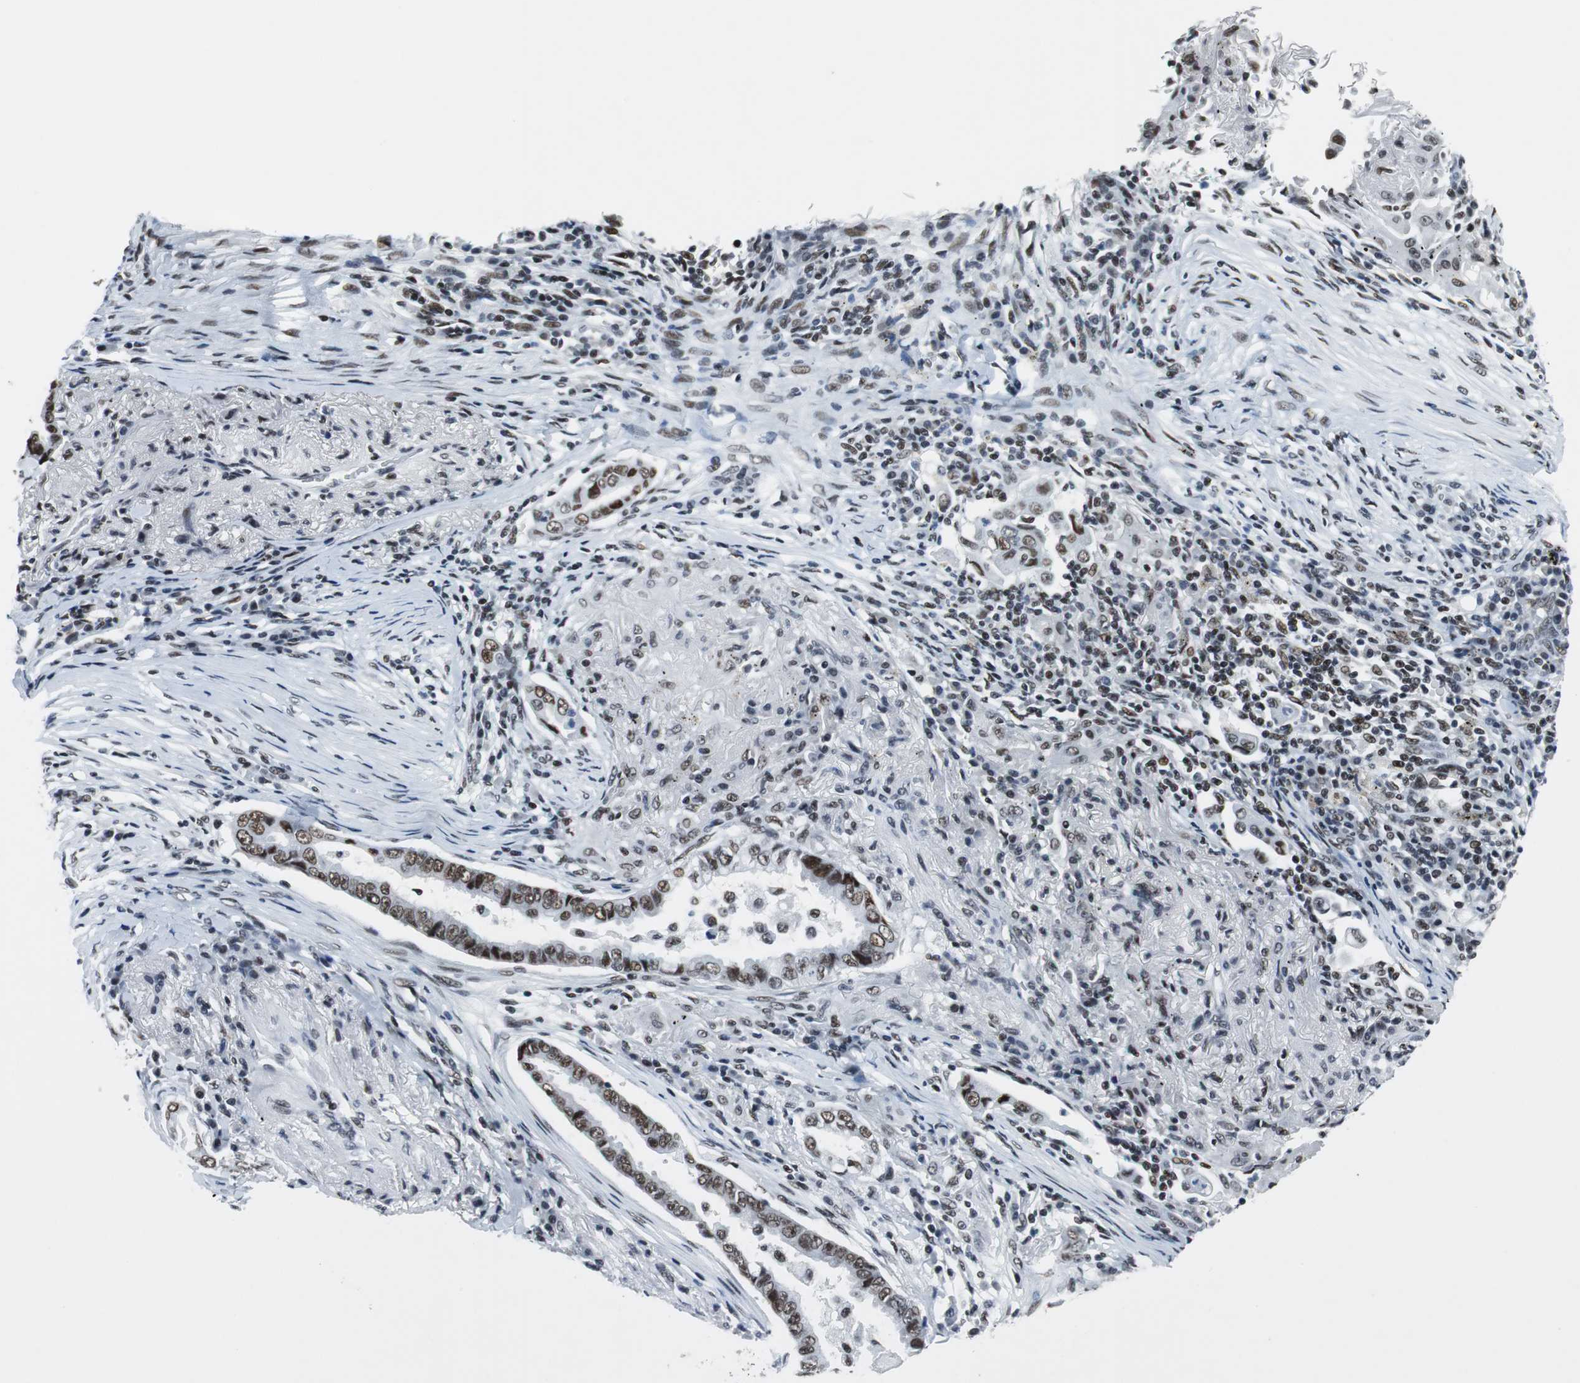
{"staining": {"intensity": "moderate", "quantity": ">75%", "location": "nuclear"}, "tissue": "lung cancer", "cell_type": "Tumor cells", "image_type": "cancer", "snomed": [{"axis": "morphology", "description": "Normal tissue, NOS"}, {"axis": "morphology", "description": "Inflammation, NOS"}, {"axis": "morphology", "description": "Adenocarcinoma, NOS"}, {"axis": "topography", "description": "Lung"}], "caption": "Moderate nuclear expression for a protein is appreciated in about >75% of tumor cells of lung adenocarcinoma using immunohistochemistry (IHC).", "gene": "HDAC3", "patient": {"sex": "female", "age": 64}}